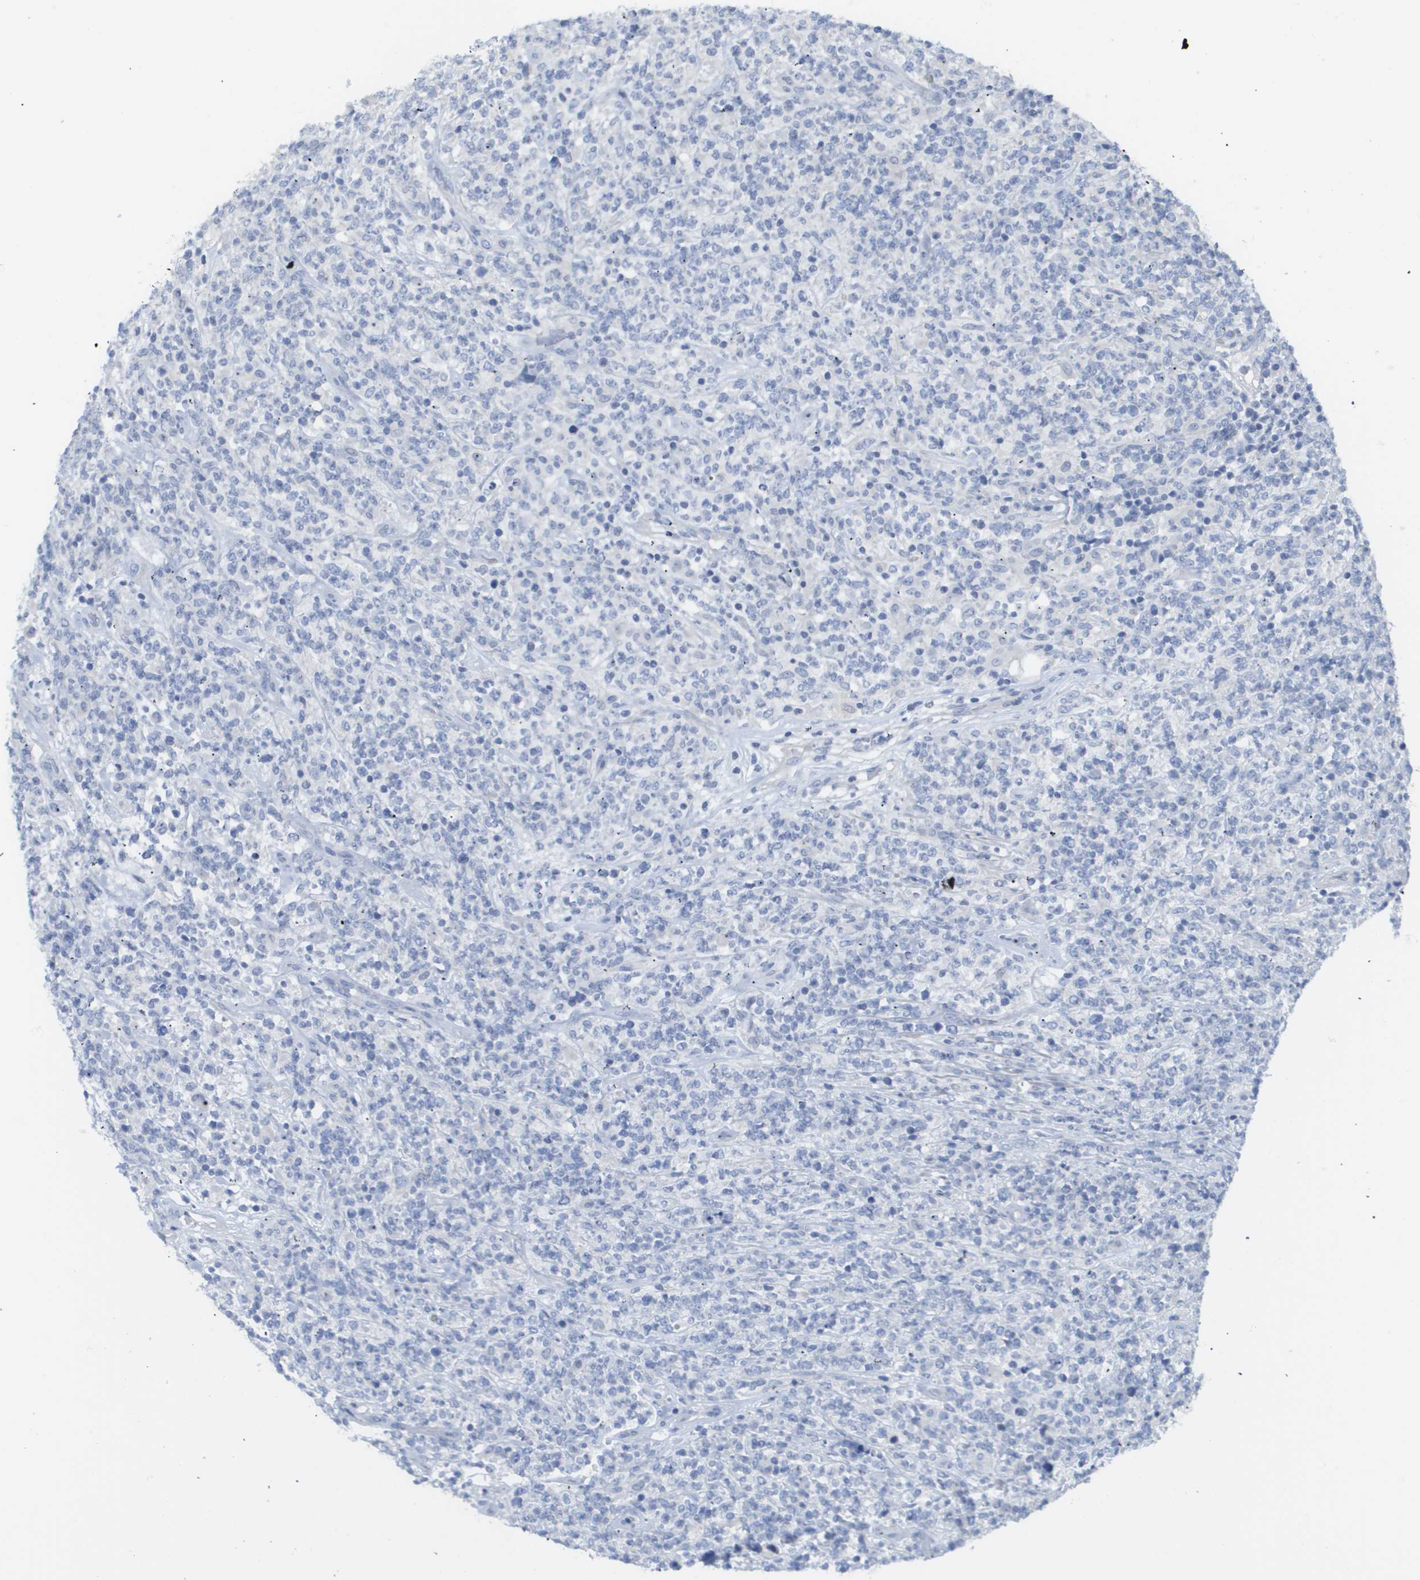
{"staining": {"intensity": "negative", "quantity": "none", "location": "none"}, "tissue": "lymphoma", "cell_type": "Tumor cells", "image_type": "cancer", "snomed": [{"axis": "morphology", "description": "Malignant lymphoma, non-Hodgkin's type, High grade"}, {"axis": "topography", "description": "Soft tissue"}], "caption": "Tumor cells are negative for brown protein staining in lymphoma.", "gene": "MYL3", "patient": {"sex": "male", "age": 18}}